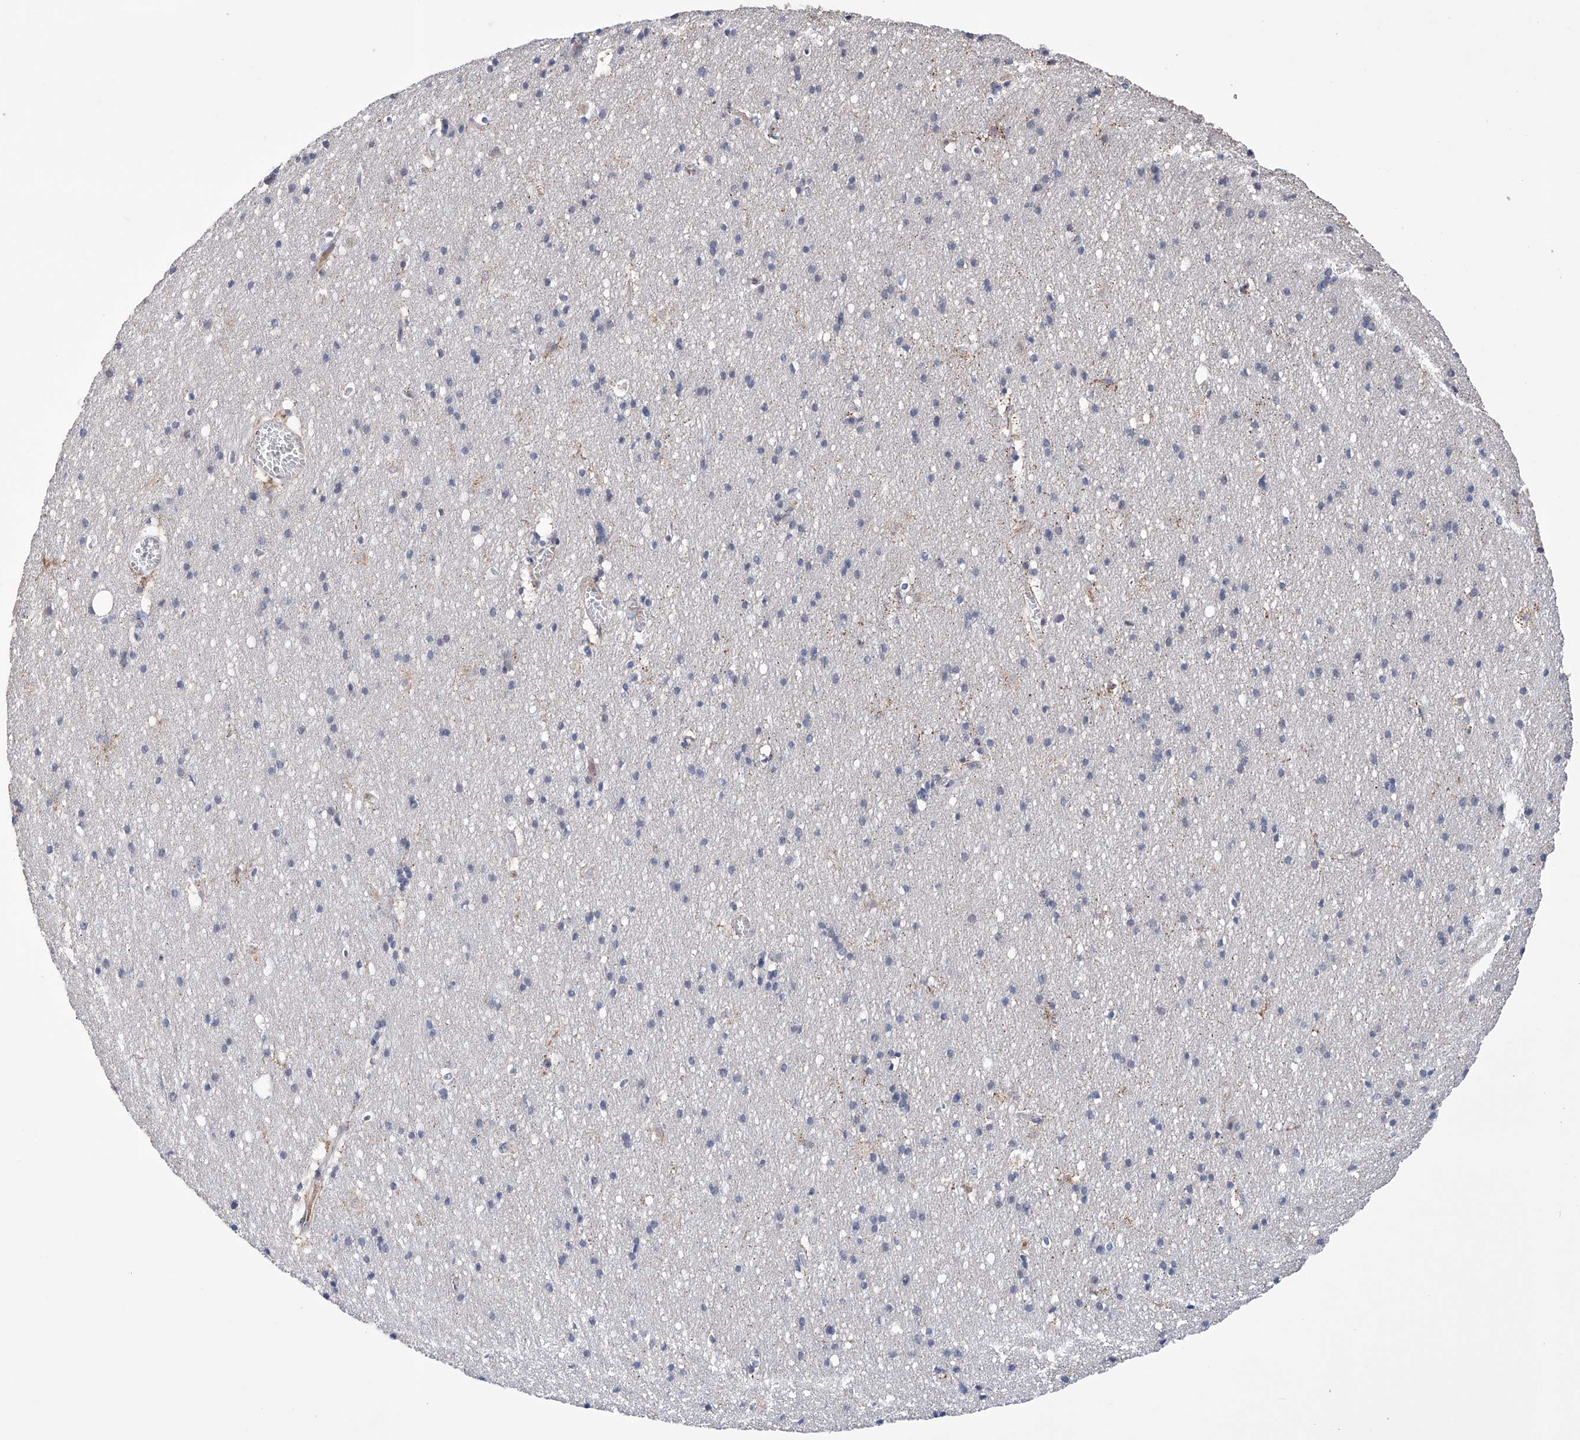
{"staining": {"intensity": "negative", "quantity": "none", "location": "none"}, "tissue": "cerebral cortex", "cell_type": "Endothelial cells", "image_type": "normal", "snomed": [{"axis": "morphology", "description": "Normal tissue, NOS"}, {"axis": "topography", "description": "Cerebral cortex"}], "caption": "Protein analysis of normal cerebral cortex exhibits no significant staining in endothelial cells. The staining was performed using DAB (3,3'-diaminobenzidine) to visualize the protein expression in brown, while the nuclei were stained in blue with hematoxylin (Magnification: 20x).", "gene": "AFG1L", "patient": {"sex": "male", "age": 54}}